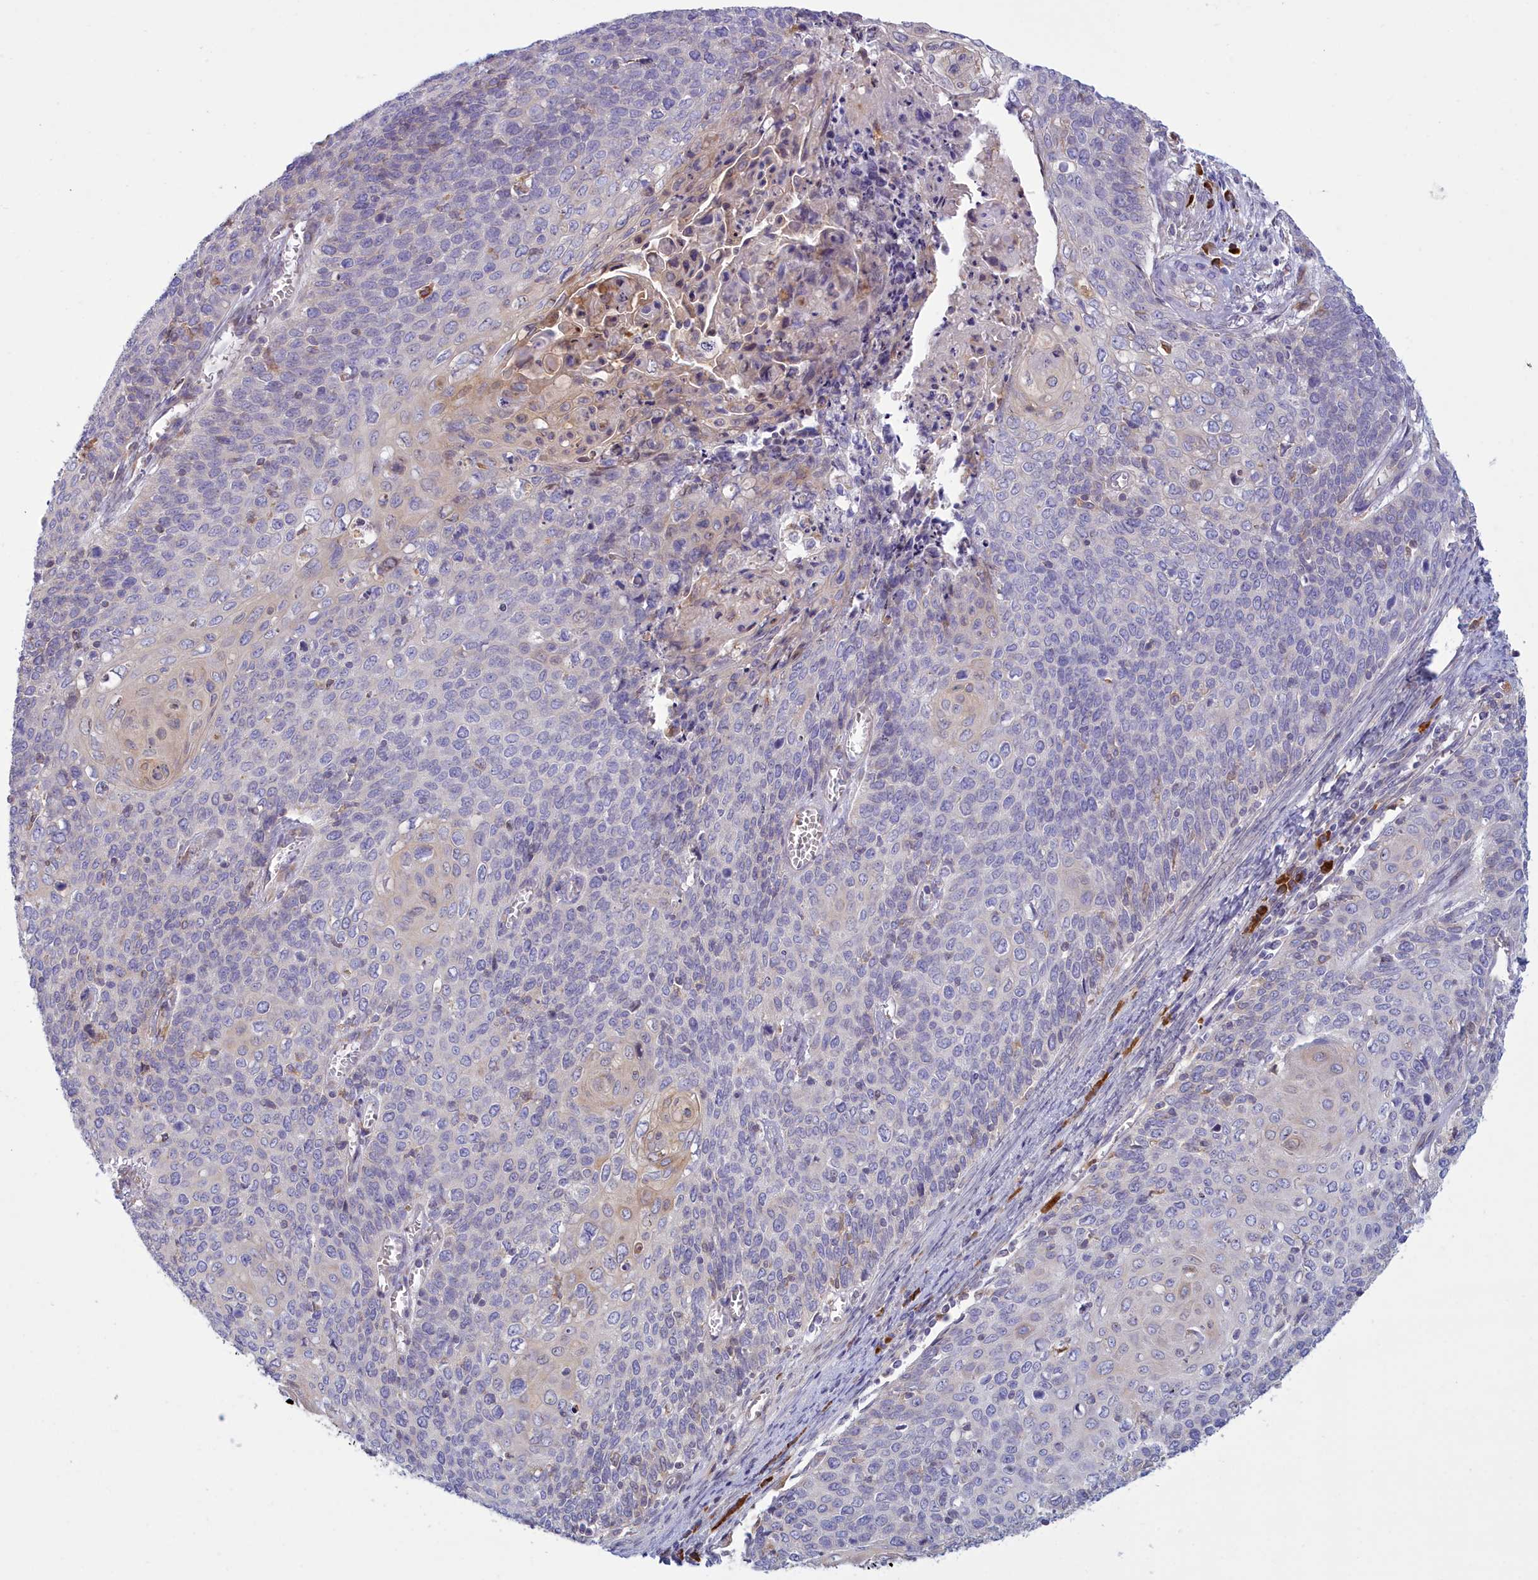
{"staining": {"intensity": "negative", "quantity": "none", "location": "none"}, "tissue": "cervical cancer", "cell_type": "Tumor cells", "image_type": "cancer", "snomed": [{"axis": "morphology", "description": "Squamous cell carcinoma, NOS"}, {"axis": "topography", "description": "Cervix"}], "caption": "Immunohistochemistry (IHC) photomicrograph of human squamous cell carcinoma (cervical) stained for a protein (brown), which demonstrates no positivity in tumor cells.", "gene": "HM13", "patient": {"sex": "female", "age": 39}}